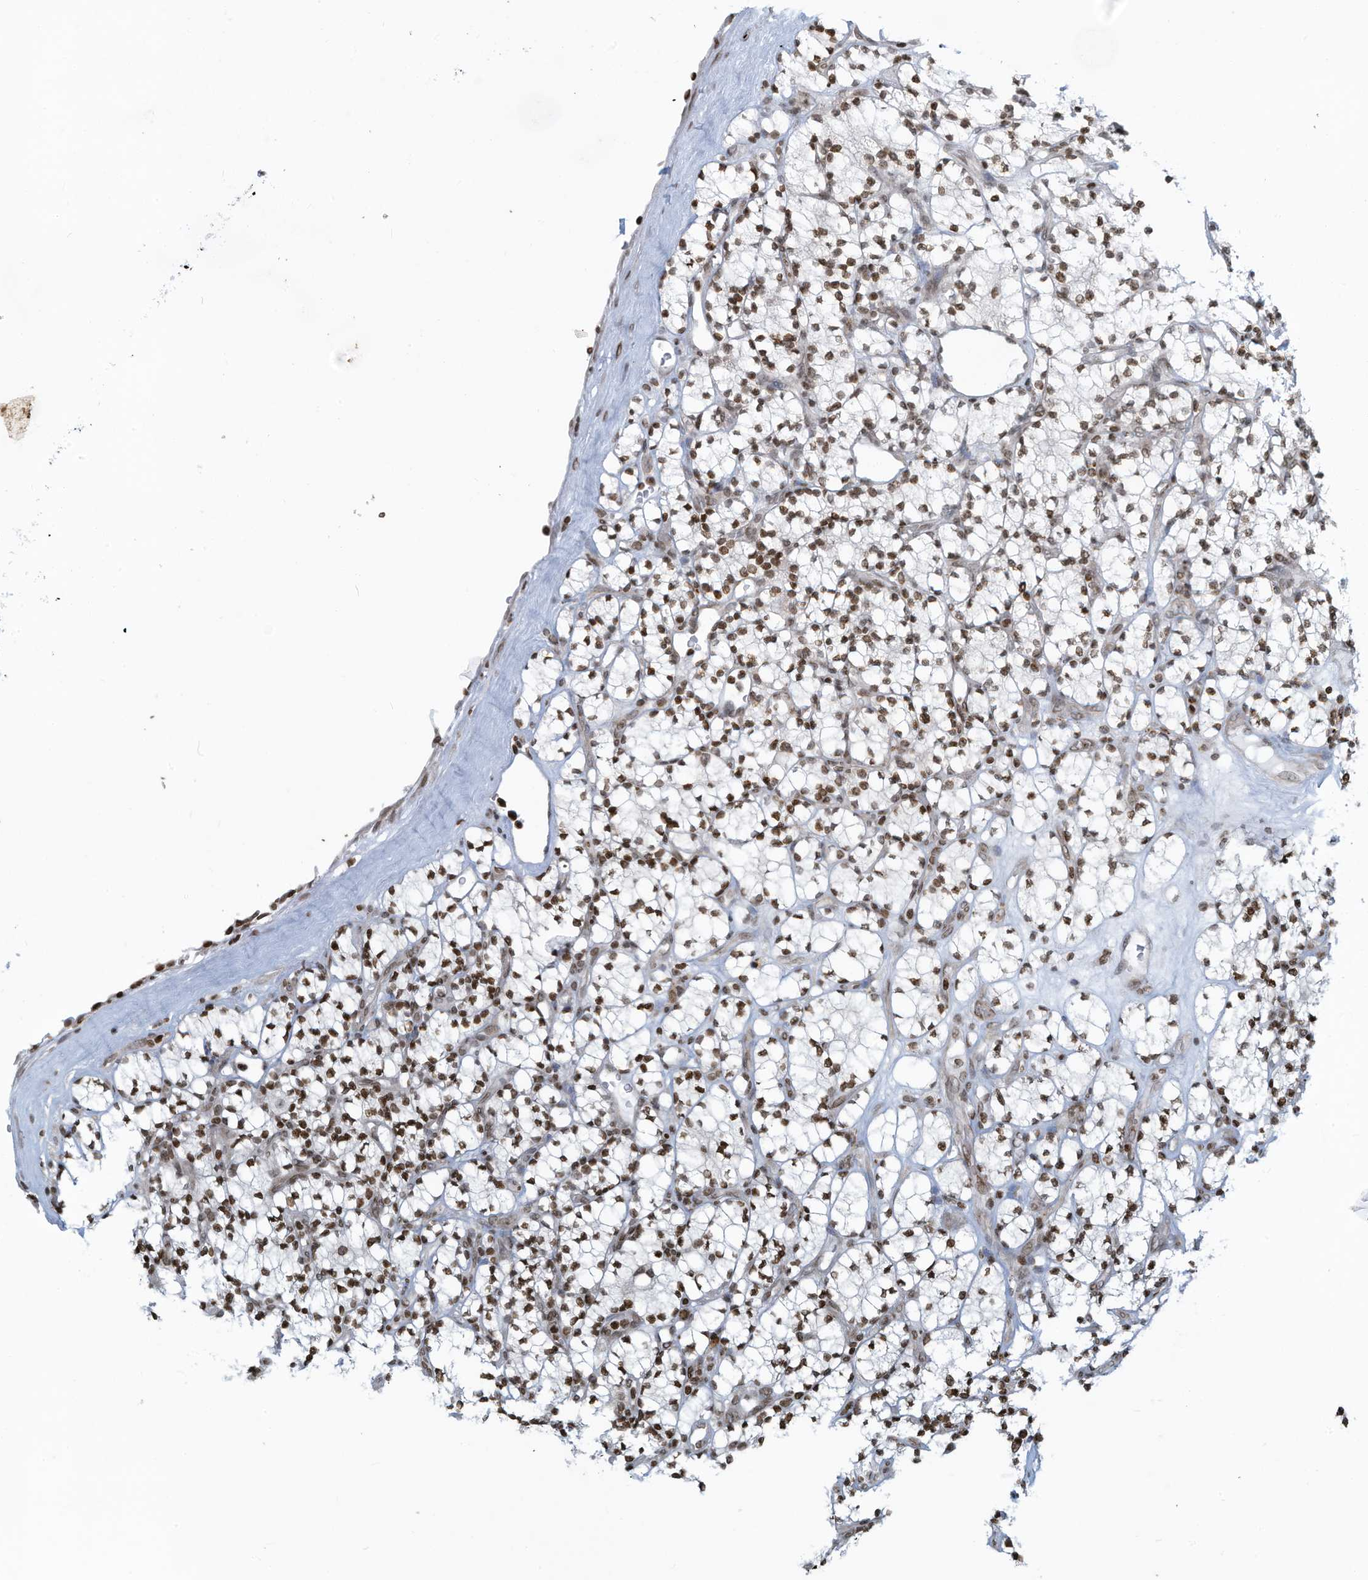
{"staining": {"intensity": "moderate", "quantity": "25%-75%", "location": "nuclear"}, "tissue": "renal cancer", "cell_type": "Tumor cells", "image_type": "cancer", "snomed": [{"axis": "morphology", "description": "Adenocarcinoma, NOS"}, {"axis": "topography", "description": "Kidney"}], "caption": "An IHC photomicrograph of tumor tissue is shown. Protein staining in brown shows moderate nuclear positivity in renal adenocarcinoma within tumor cells. (DAB IHC with brightfield microscopy, high magnification).", "gene": "ADI1", "patient": {"sex": "male", "age": 77}}